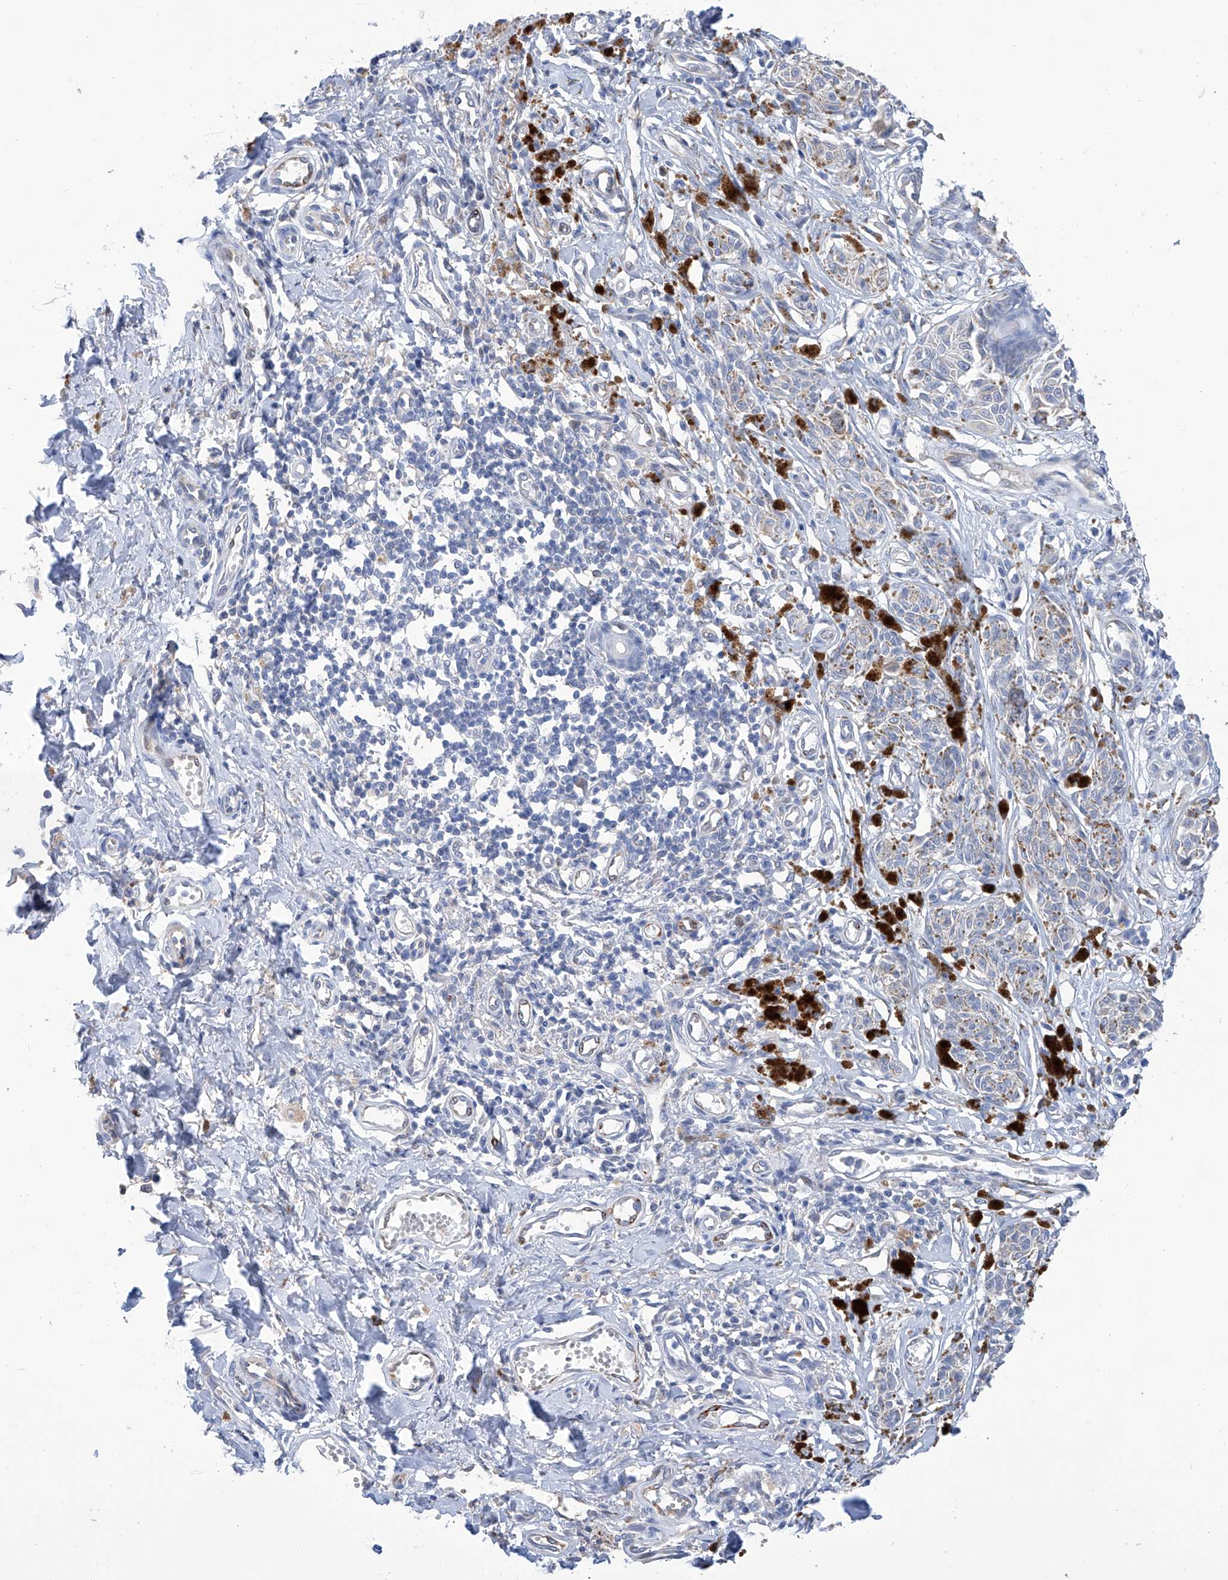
{"staining": {"intensity": "negative", "quantity": "none", "location": "none"}, "tissue": "melanoma", "cell_type": "Tumor cells", "image_type": "cancer", "snomed": [{"axis": "morphology", "description": "Malignant melanoma, NOS"}, {"axis": "topography", "description": "Skin"}], "caption": "Tumor cells are negative for brown protein staining in melanoma.", "gene": "PGM3", "patient": {"sex": "male", "age": 53}}